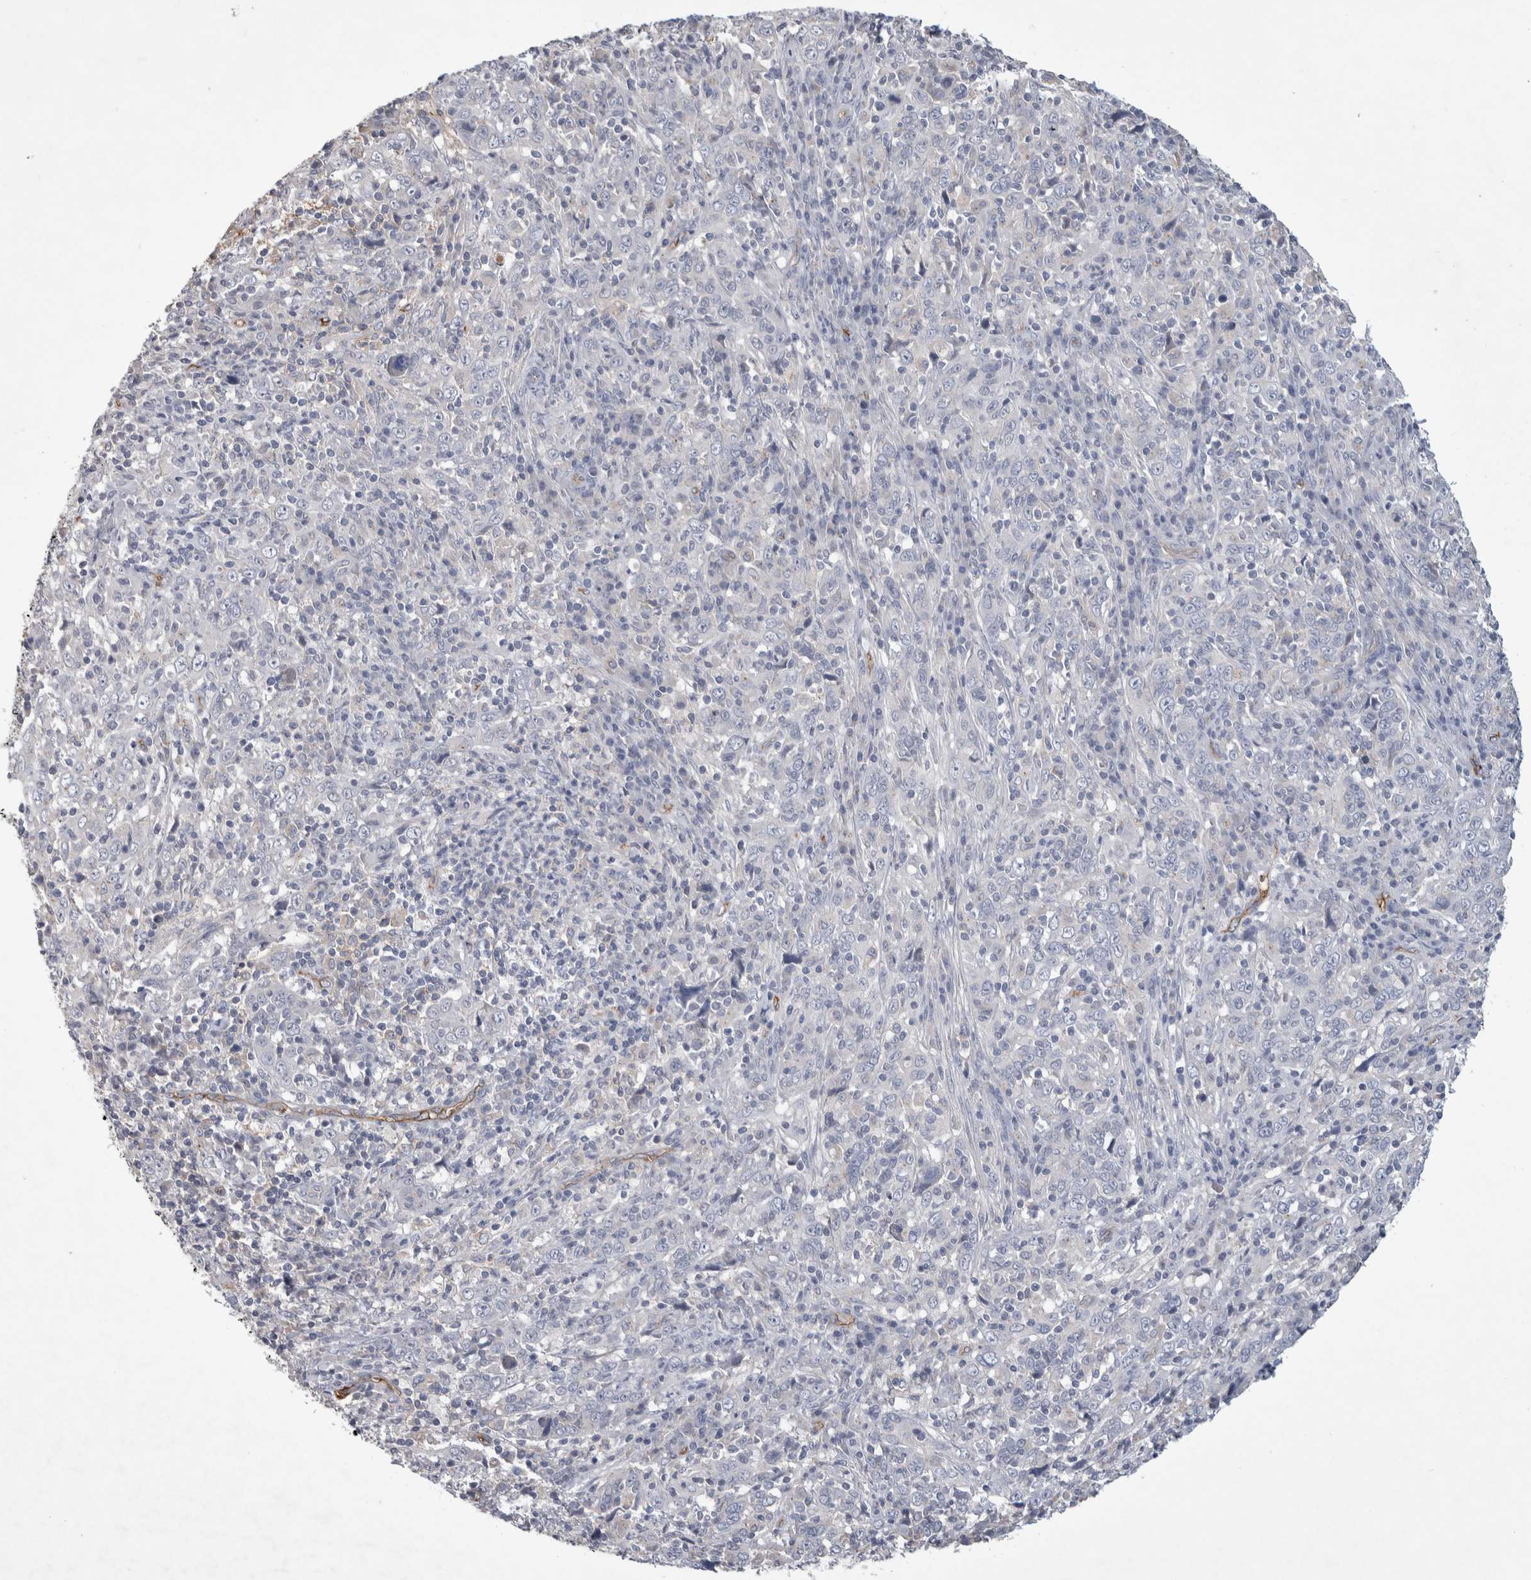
{"staining": {"intensity": "negative", "quantity": "none", "location": "none"}, "tissue": "cervical cancer", "cell_type": "Tumor cells", "image_type": "cancer", "snomed": [{"axis": "morphology", "description": "Squamous cell carcinoma, NOS"}, {"axis": "topography", "description": "Cervix"}], "caption": "Tumor cells show no significant protein expression in cervical cancer.", "gene": "CEP131", "patient": {"sex": "female", "age": 46}}